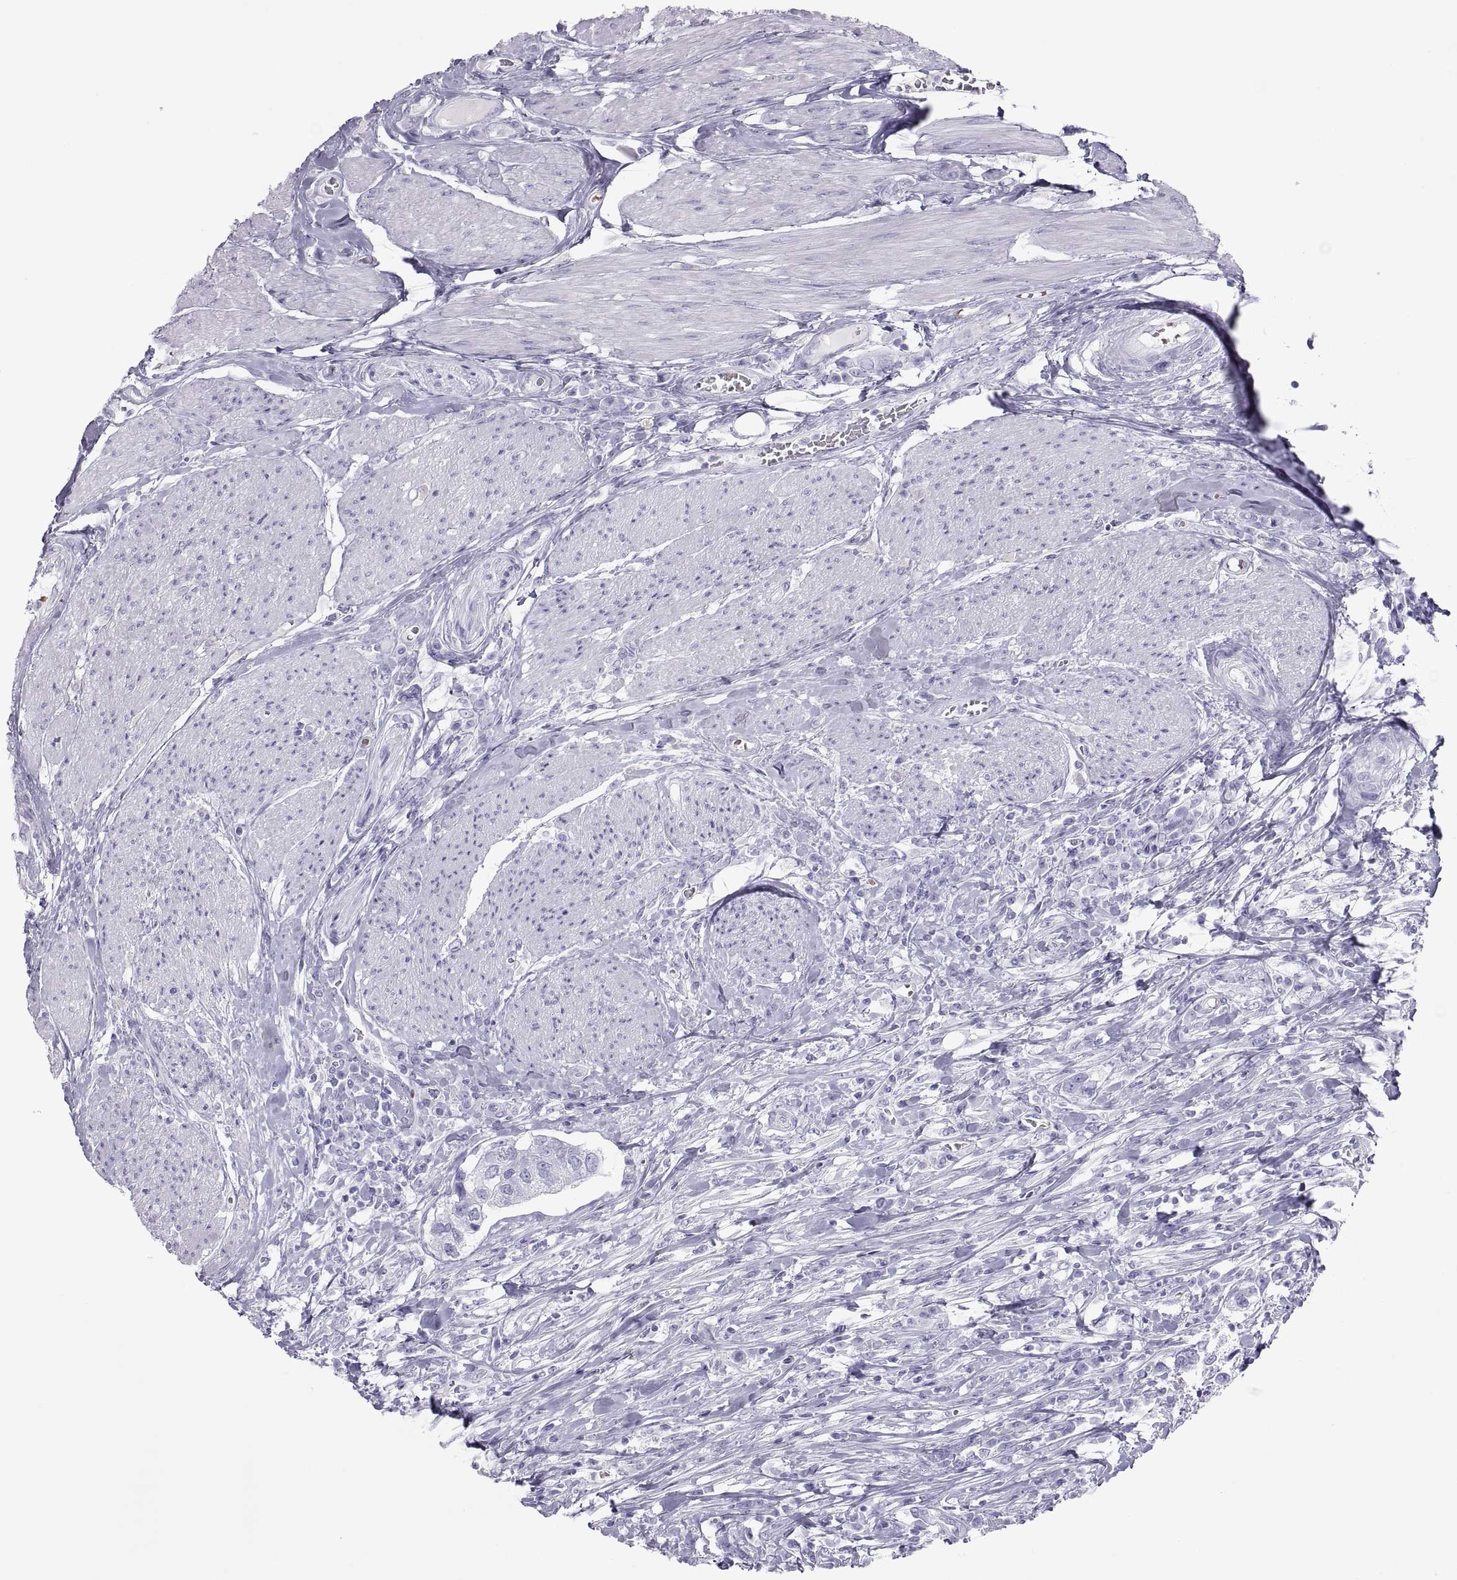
{"staining": {"intensity": "negative", "quantity": "none", "location": "none"}, "tissue": "urothelial cancer", "cell_type": "Tumor cells", "image_type": "cancer", "snomed": [{"axis": "morphology", "description": "Urothelial carcinoma, NOS"}, {"axis": "morphology", "description": "Urothelial carcinoma, High grade"}, {"axis": "topography", "description": "Urinary bladder"}], "caption": "Immunohistochemistry (IHC) image of neoplastic tissue: human urothelial cancer stained with DAB demonstrates no significant protein positivity in tumor cells. Nuclei are stained in blue.", "gene": "SEMG1", "patient": {"sex": "male", "age": 63}}